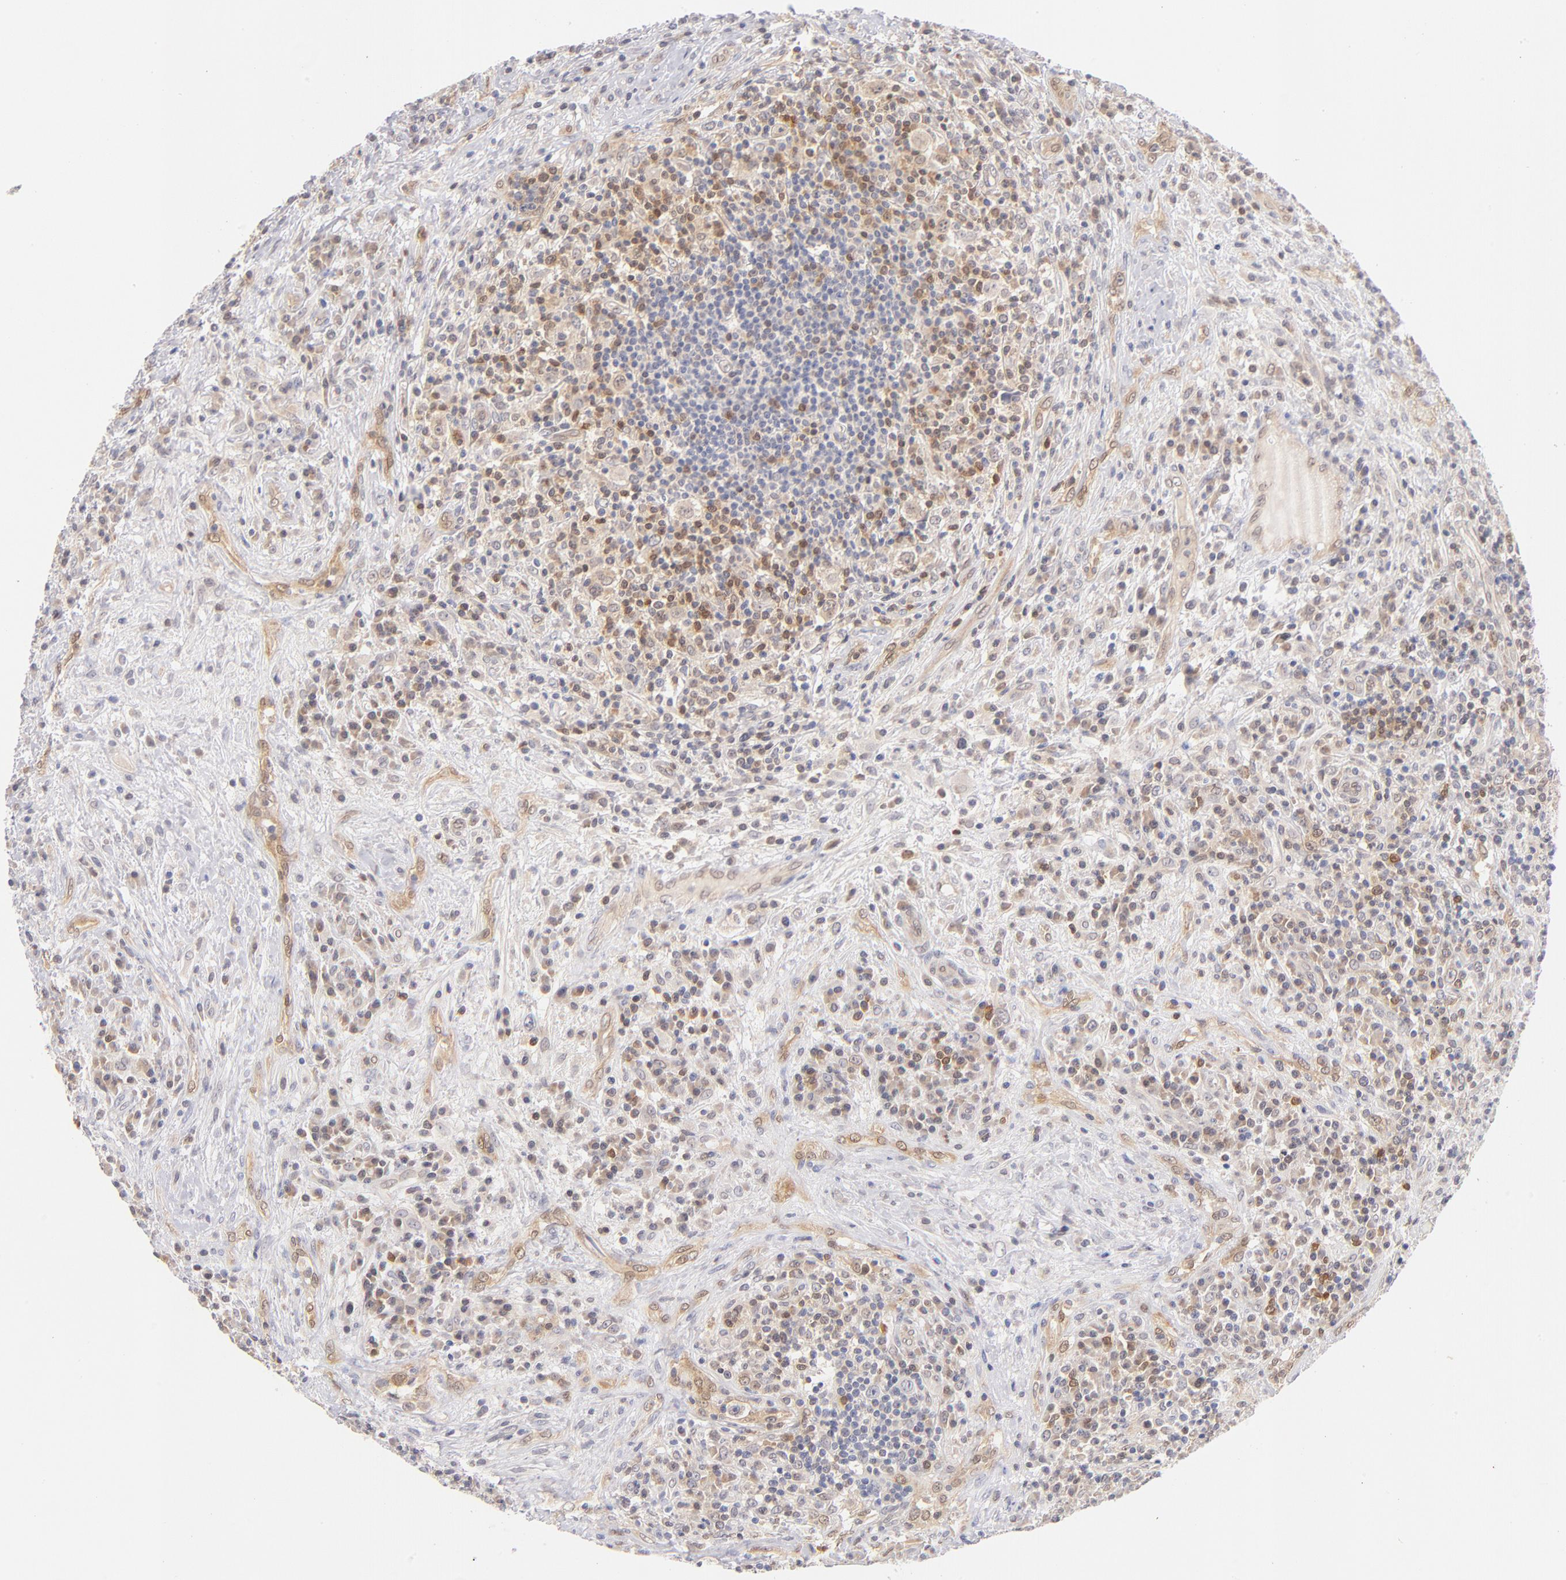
{"staining": {"intensity": "moderate", "quantity": "25%-75%", "location": "cytoplasmic/membranous,nuclear"}, "tissue": "lymphoma", "cell_type": "Tumor cells", "image_type": "cancer", "snomed": [{"axis": "morphology", "description": "Hodgkin's disease, NOS"}, {"axis": "topography", "description": "Lymph node"}], "caption": "Hodgkin's disease stained with a protein marker reveals moderate staining in tumor cells.", "gene": "CASP6", "patient": {"sex": "female", "age": 25}}